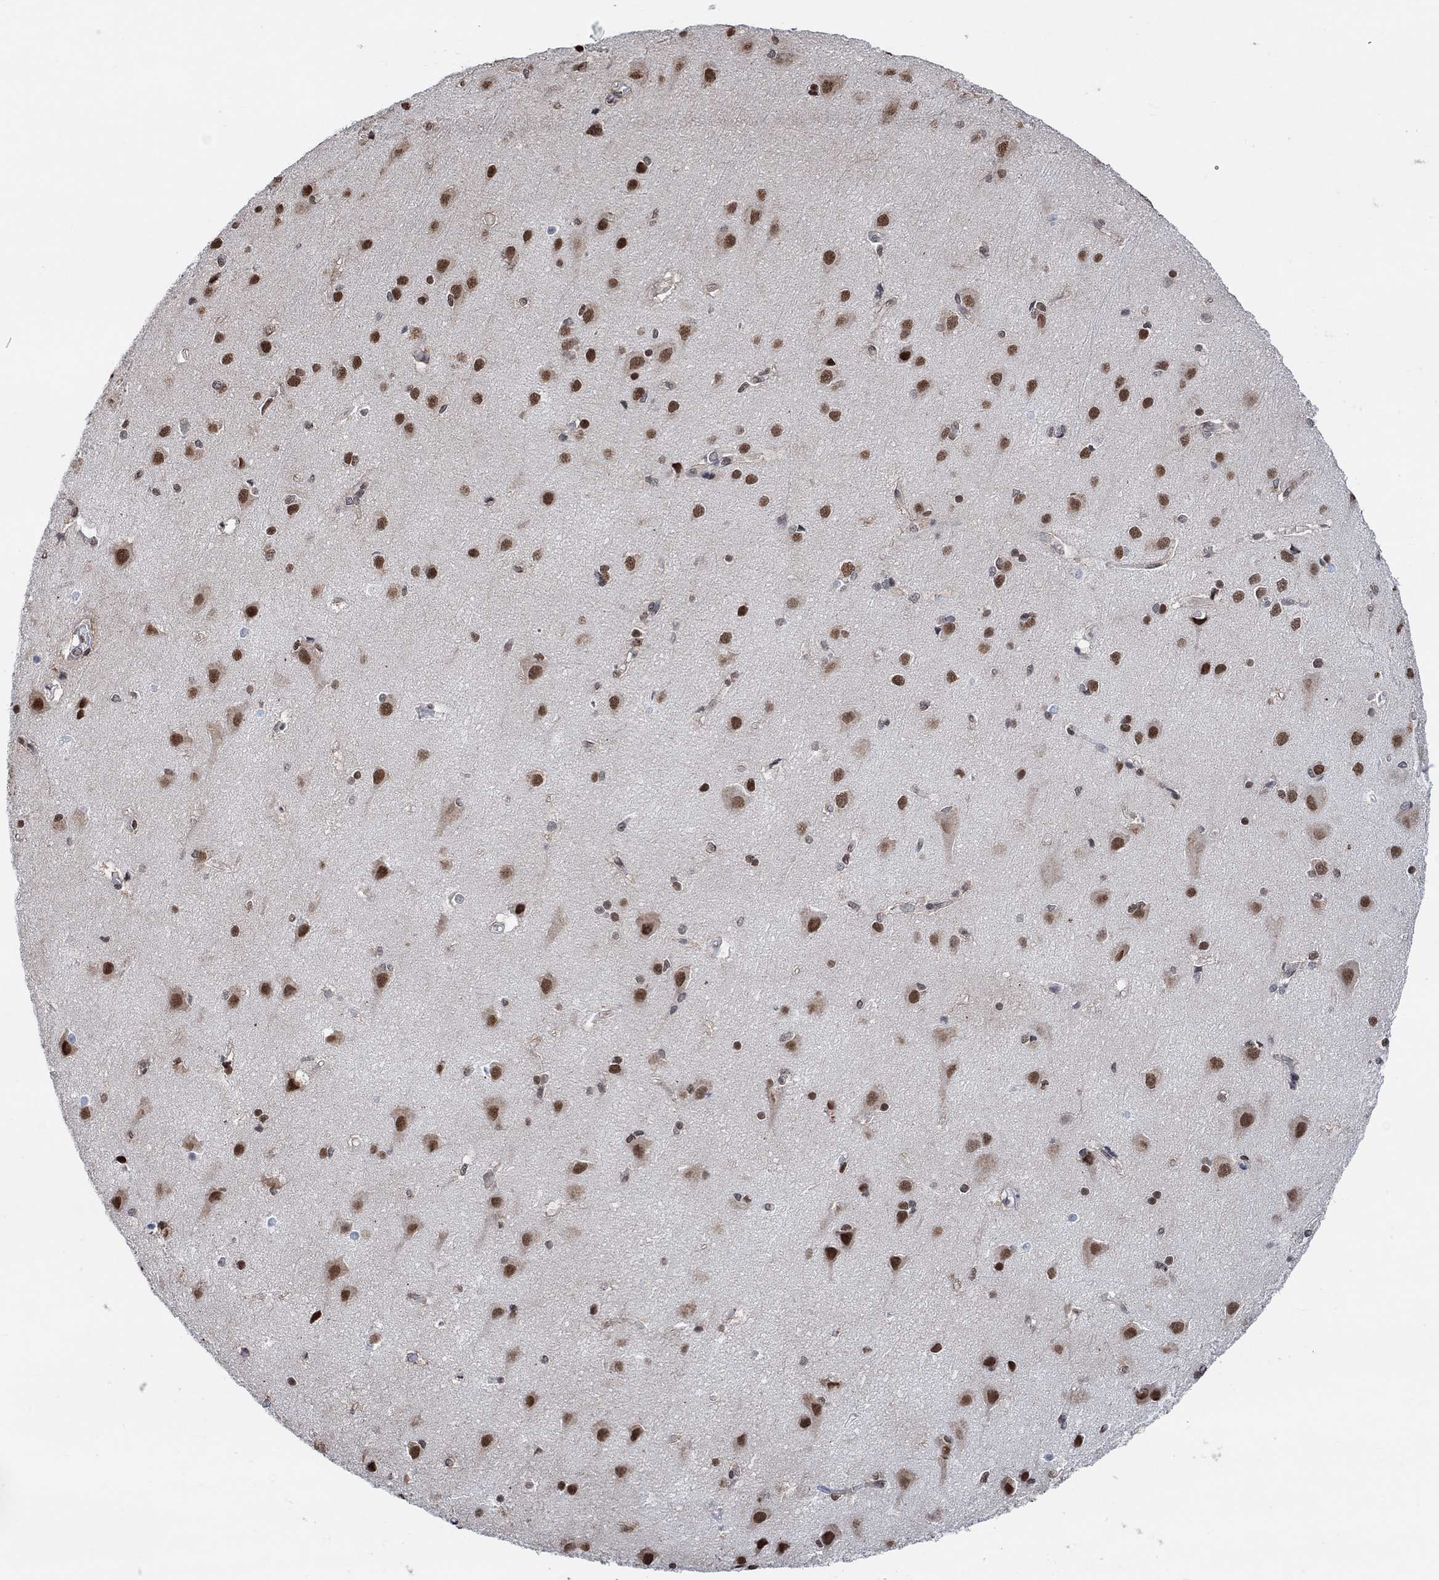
{"staining": {"intensity": "negative", "quantity": "none", "location": "none"}, "tissue": "cerebral cortex", "cell_type": "Endothelial cells", "image_type": "normal", "snomed": [{"axis": "morphology", "description": "Normal tissue, NOS"}, {"axis": "topography", "description": "Cerebral cortex"}], "caption": "Normal cerebral cortex was stained to show a protein in brown. There is no significant expression in endothelial cells. (DAB (3,3'-diaminobenzidine) immunohistochemistry (IHC), high magnification).", "gene": "USP39", "patient": {"sex": "male", "age": 37}}